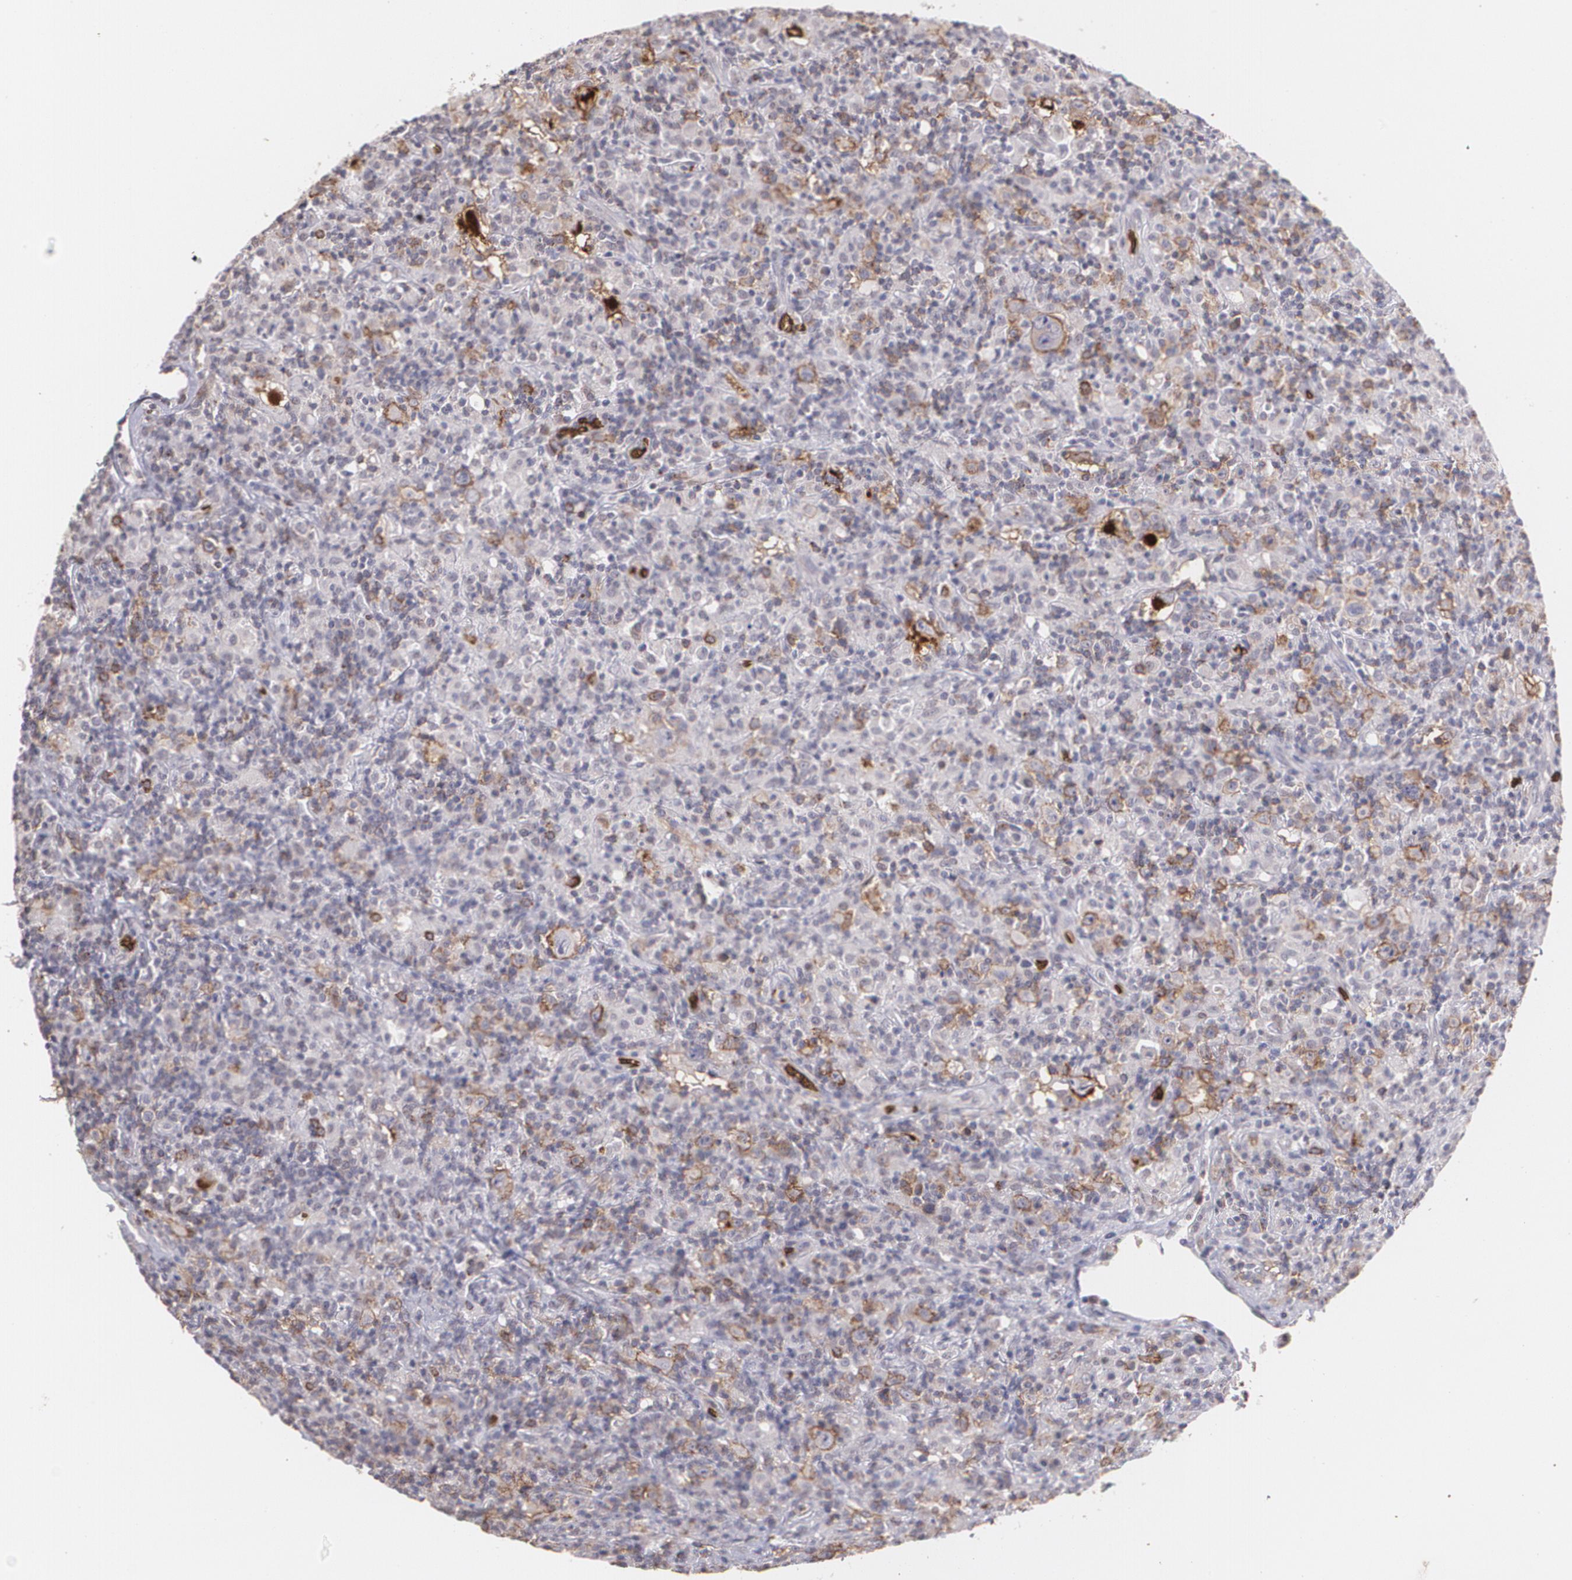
{"staining": {"intensity": "moderate", "quantity": "<25%", "location": "cytoplasmic/membranous"}, "tissue": "lymphoma", "cell_type": "Tumor cells", "image_type": "cancer", "snomed": [{"axis": "morphology", "description": "Hodgkin's disease, NOS"}, {"axis": "topography", "description": "Lymph node"}], "caption": "Immunohistochemical staining of human Hodgkin's disease displays low levels of moderate cytoplasmic/membranous staining in about <25% of tumor cells.", "gene": "SLC2A1", "patient": {"sex": "male", "age": 46}}